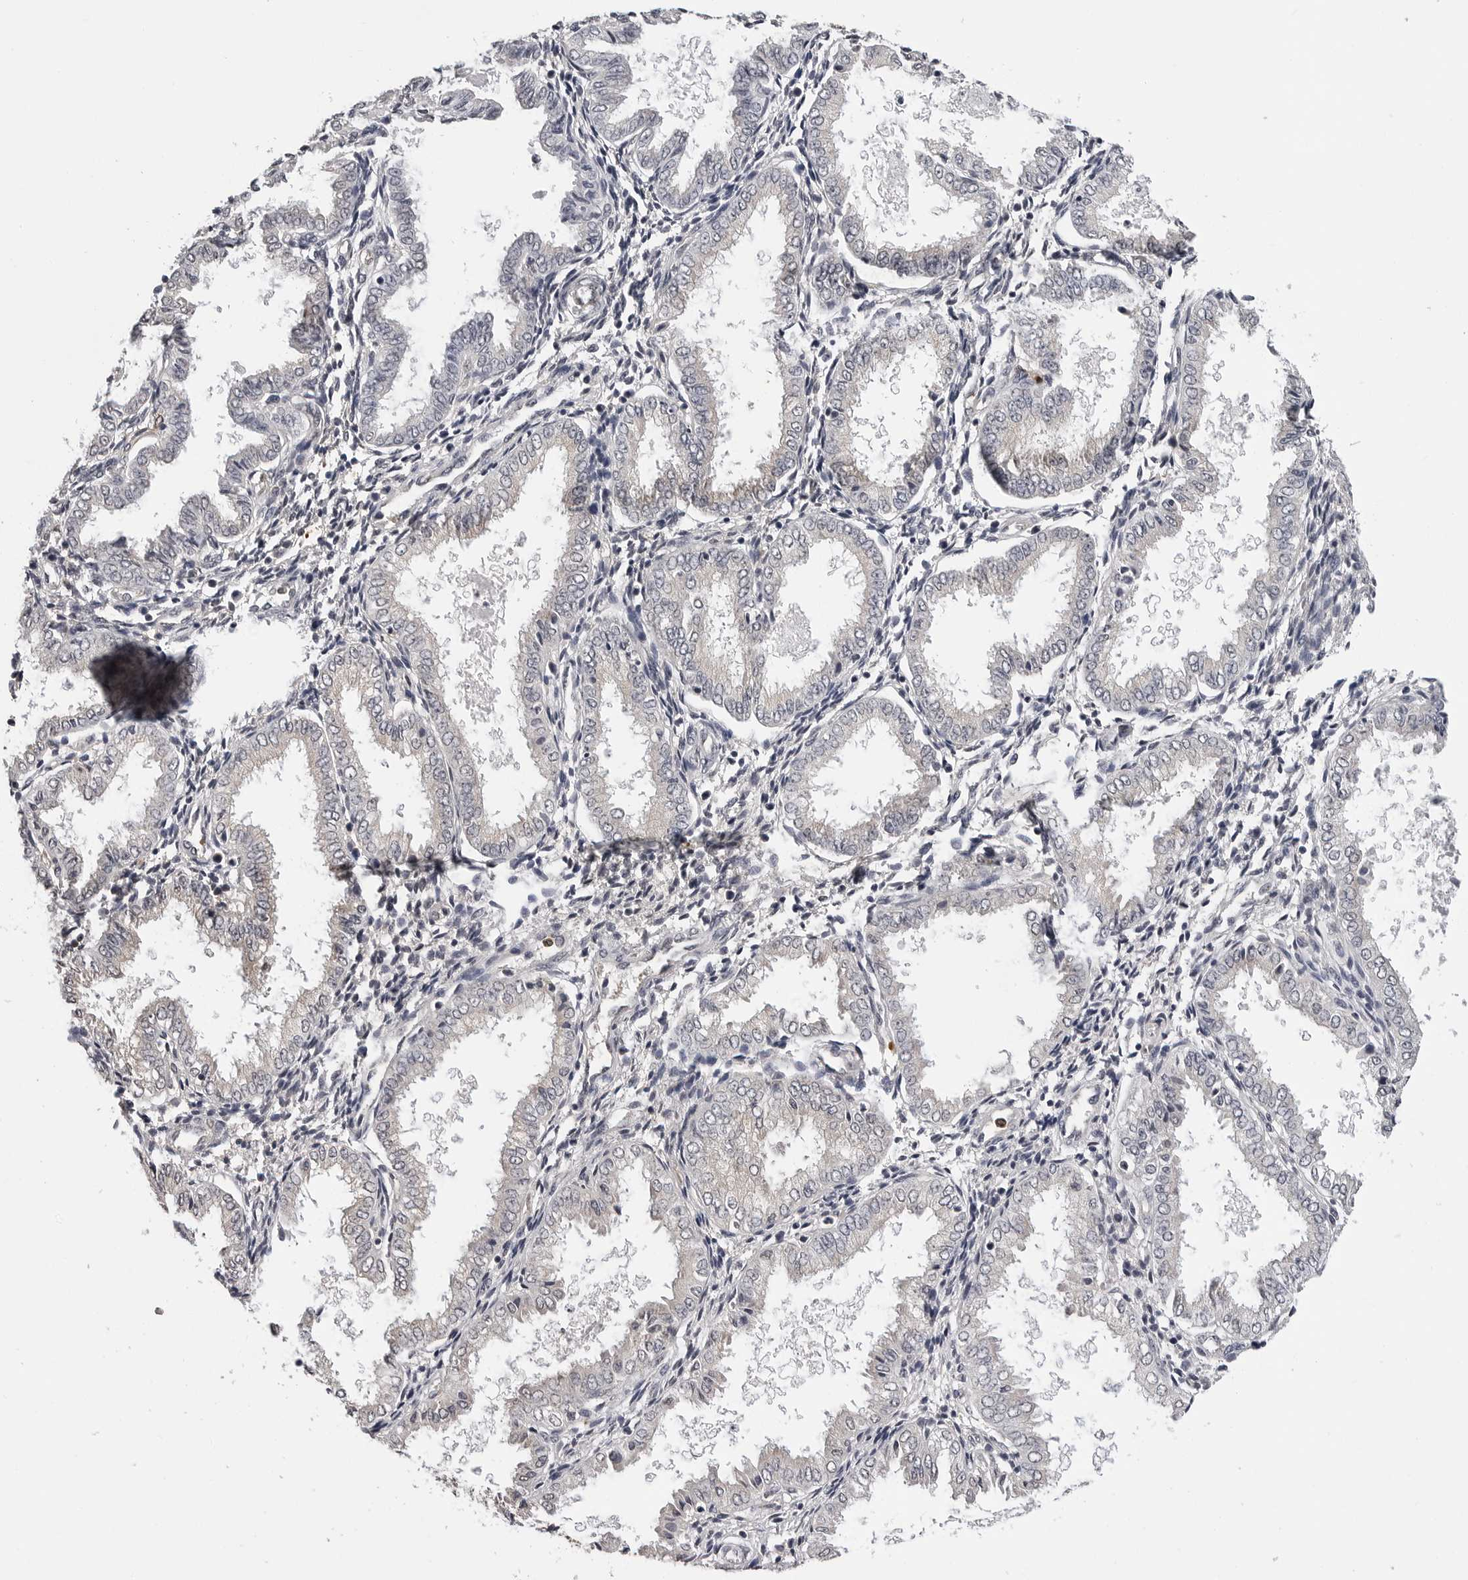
{"staining": {"intensity": "weak", "quantity": "<25%", "location": "cytoplasmic/membranous"}, "tissue": "endometrium", "cell_type": "Cells in endometrial stroma", "image_type": "normal", "snomed": [{"axis": "morphology", "description": "Normal tissue, NOS"}, {"axis": "topography", "description": "Endometrium"}], "caption": "High magnification brightfield microscopy of unremarkable endometrium stained with DAB (3,3'-diaminobenzidine) (brown) and counterstained with hematoxylin (blue): cells in endometrial stroma show no significant expression. (Immunohistochemistry, brightfield microscopy, high magnification).", "gene": "TRMT13", "patient": {"sex": "female", "age": 33}}